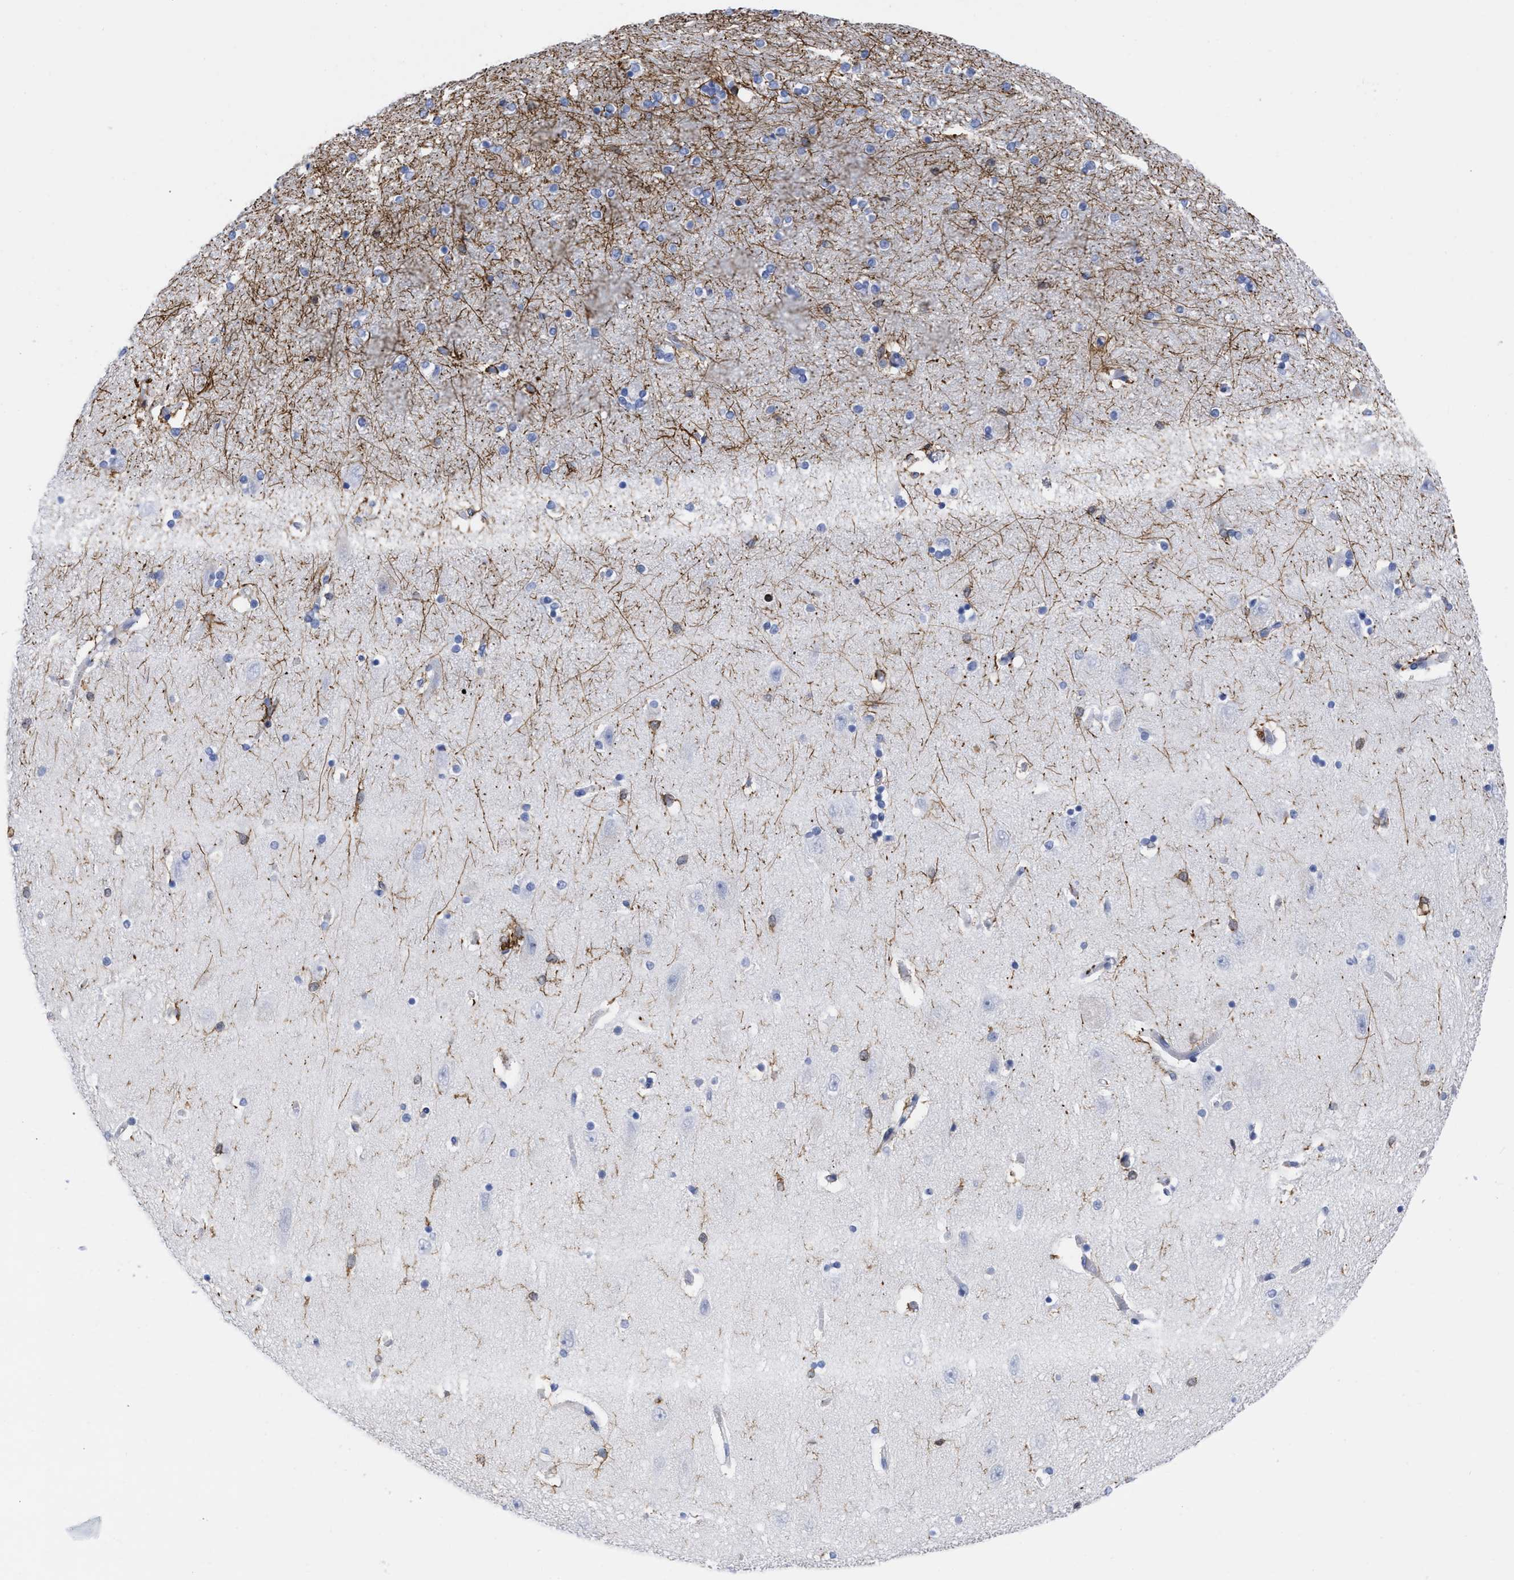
{"staining": {"intensity": "moderate", "quantity": "<25%", "location": "cytoplasmic/membranous"}, "tissue": "hippocampus", "cell_type": "Glial cells", "image_type": "normal", "snomed": [{"axis": "morphology", "description": "Normal tissue, NOS"}, {"axis": "topography", "description": "Hippocampus"}], "caption": "About <25% of glial cells in benign human hippocampus demonstrate moderate cytoplasmic/membranous protein staining as visualized by brown immunohistochemical staining.", "gene": "HCLS1", "patient": {"sex": "female", "age": 54}}